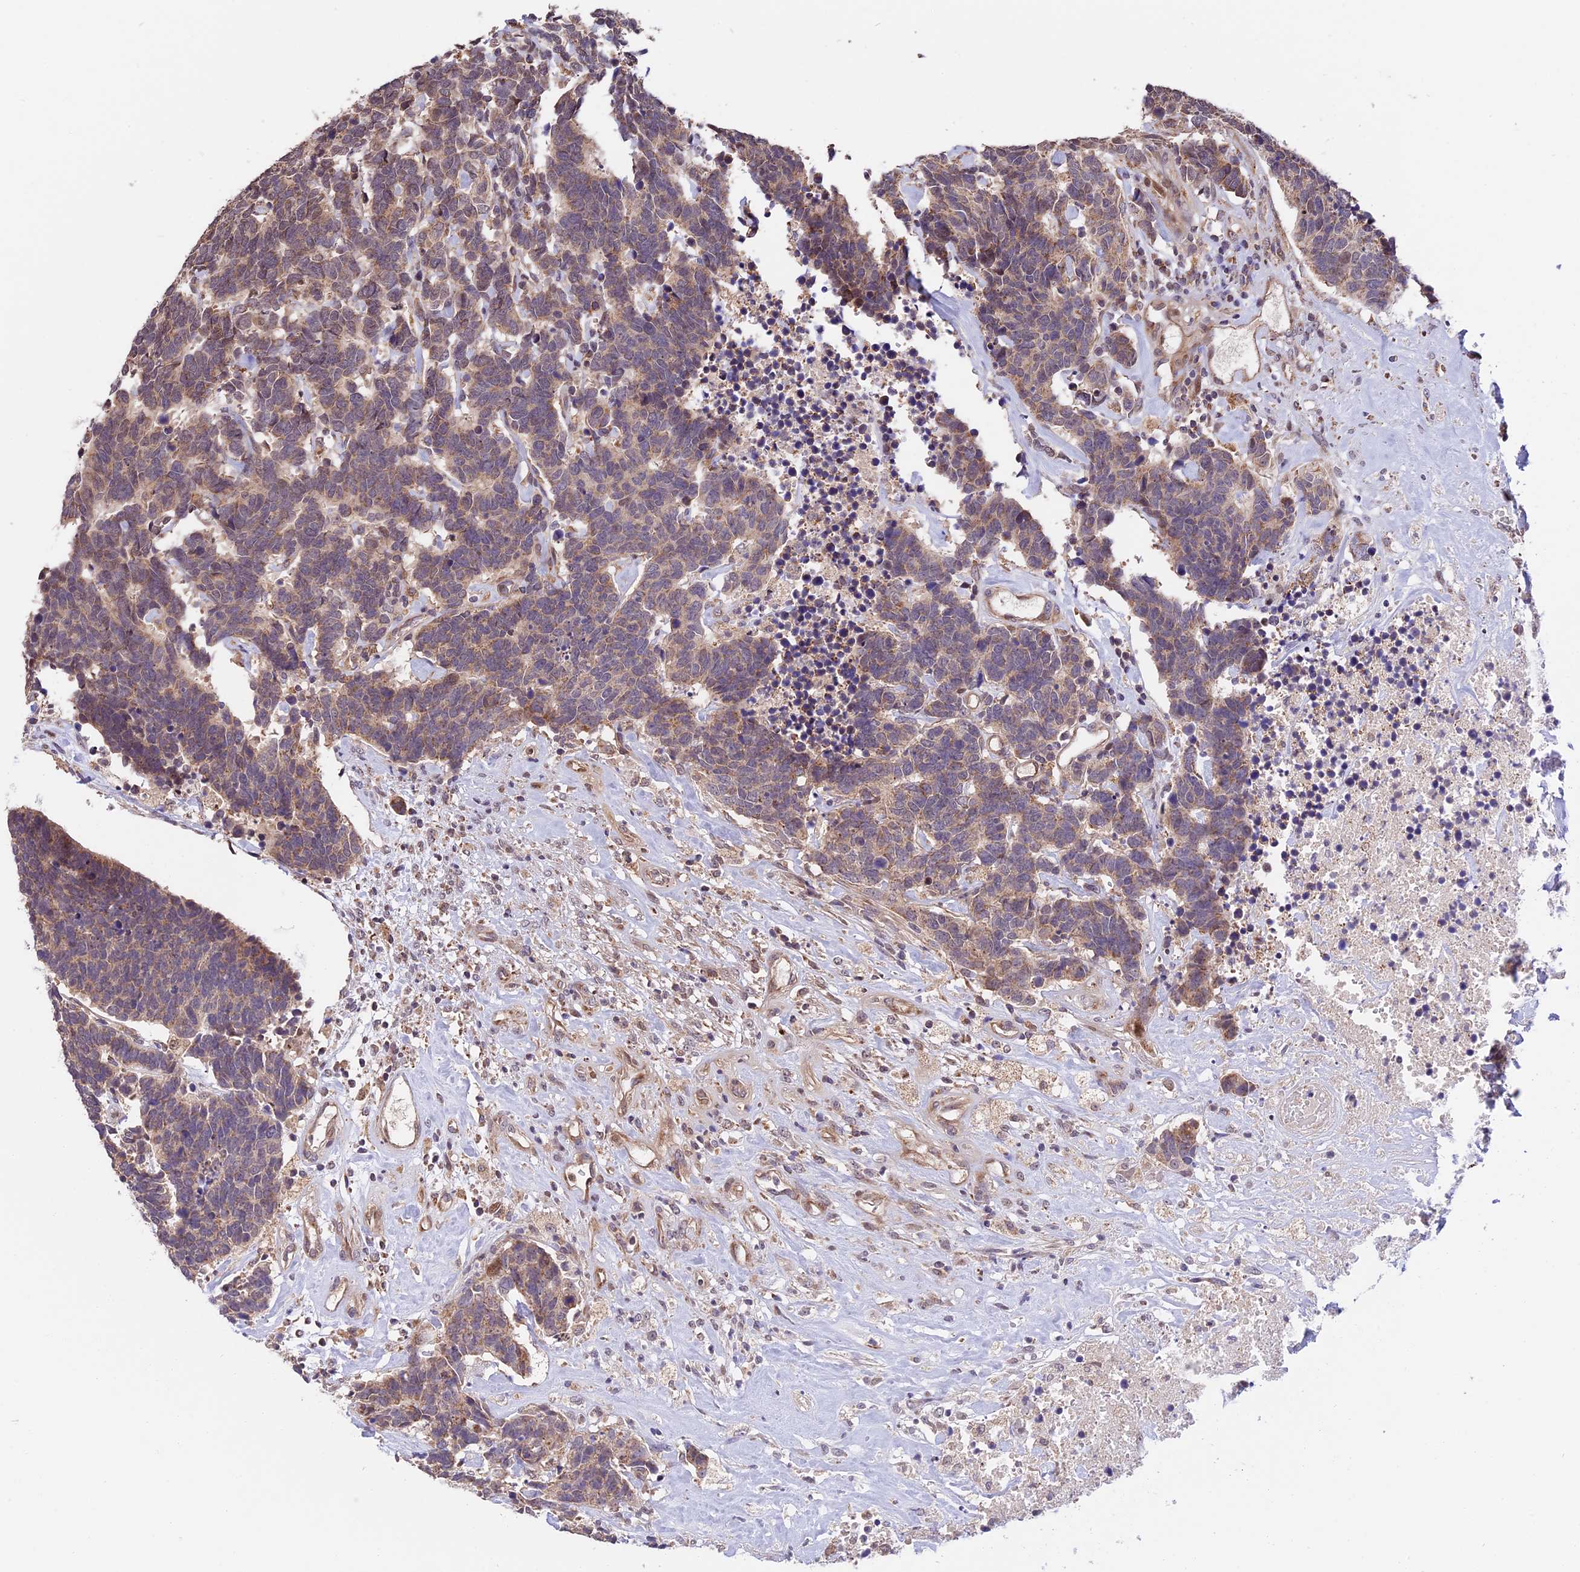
{"staining": {"intensity": "weak", "quantity": "25%-75%", "location": "cytoplasmic/membranous"}, "tissue": "carcinoid", "cell_type": "Tumor cells", "image_type": "cancer", "snomed": [{"axis": "morphology", "description": "Carcinoma, NOS"}, {"axis": "morphology", "description": "Carcinoid, malignant, NOS"}, {"axis": "topography", "description": "Urinary bladder"}], "caption": "The micrograph shows immunohistochemical staining of carcinoid. There is weak cytoplasmic/membranous staining is appreciated in approximately 25%-75% of tumor cells.", "gene": "RERGL", "patient": {"sex": "male", "age": 57}}